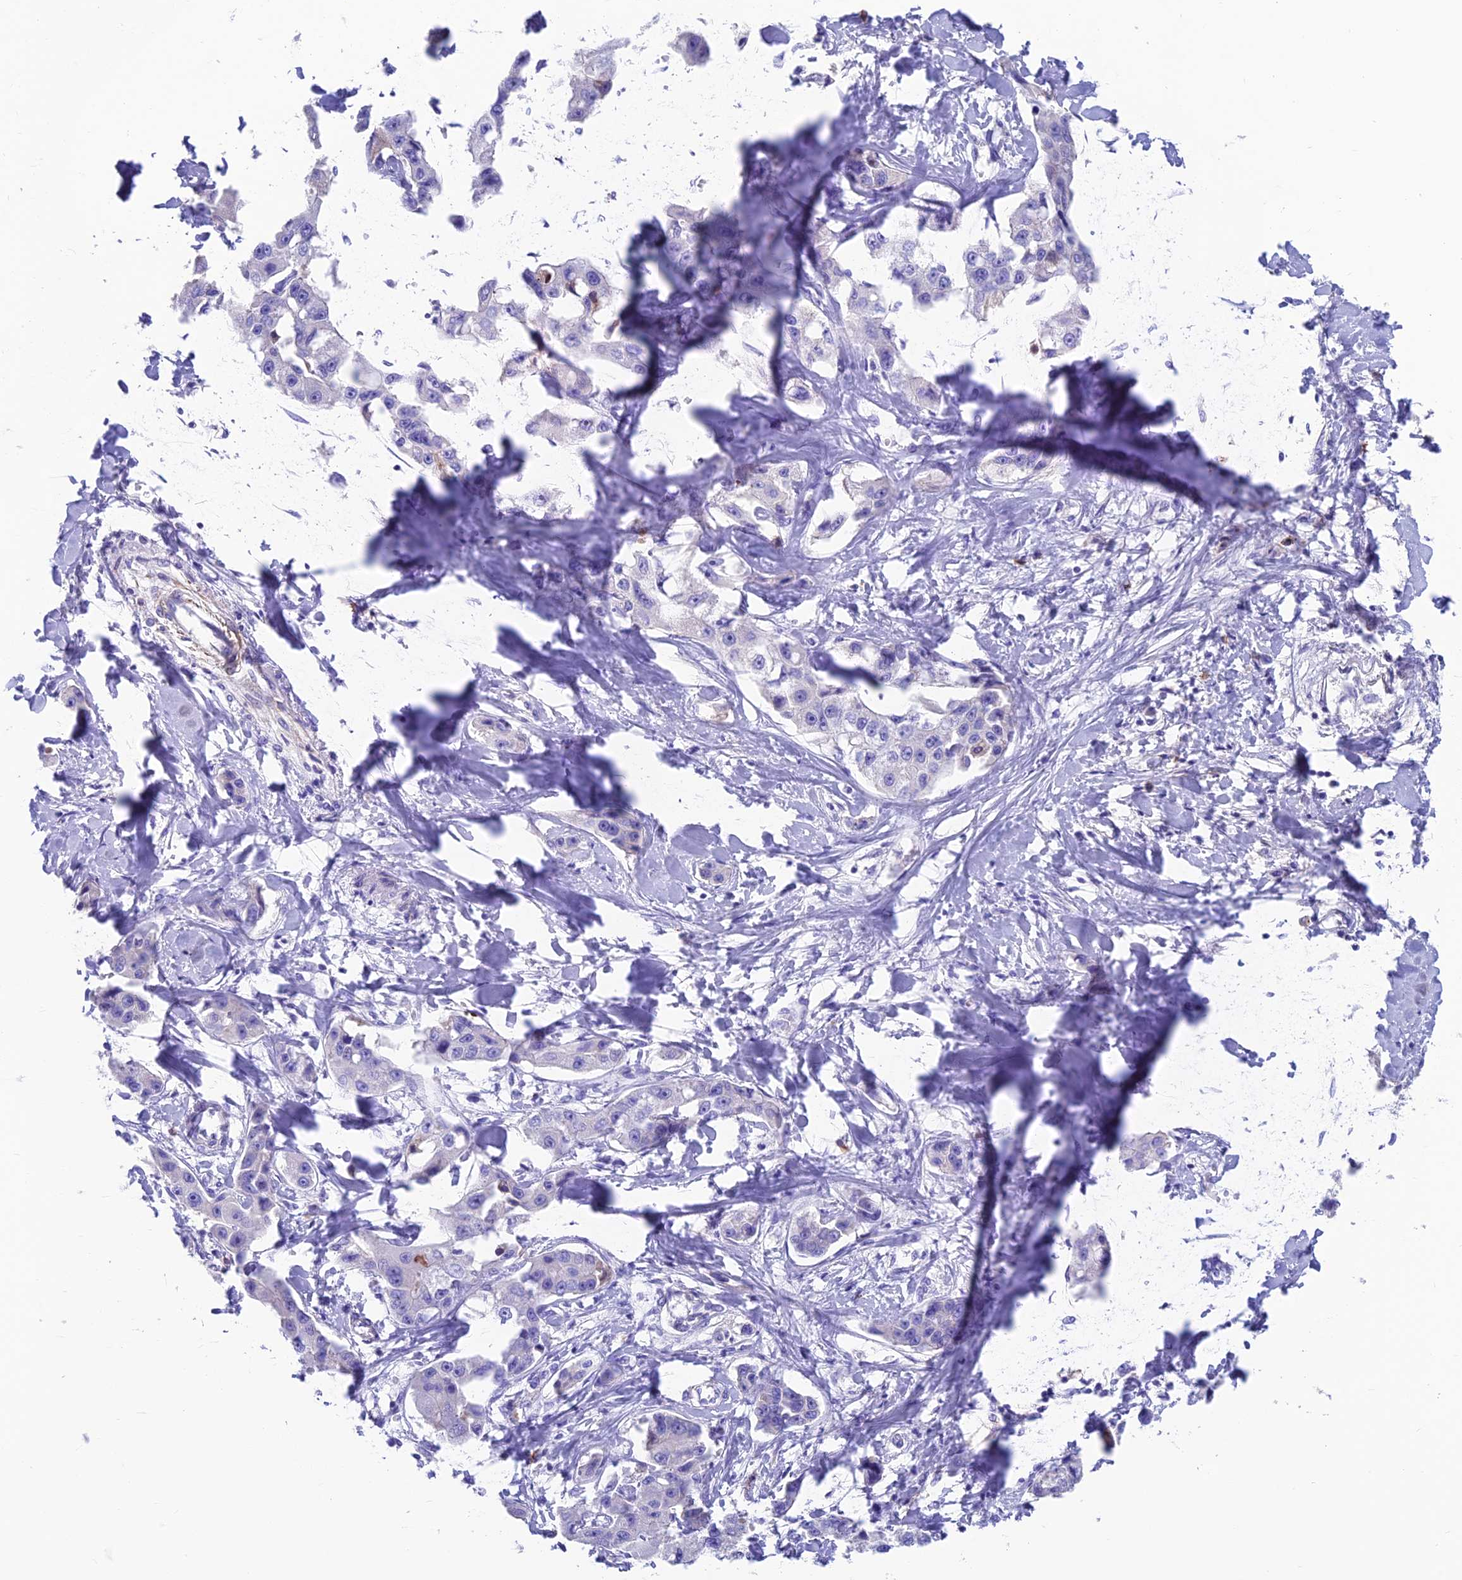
{"staining": {"intensity": "weak", "quantity": "<25%", "location": "cytoplasmic/membranous"}, "tissue": "liver cancer", "cell_type": "Tumor cells", "image_type": "cancer", "snomed": [{"axis": "morphology", "description": "Cholangiocarcinoma"}, {"axis": "topography", "description": "Liver"}], "caption": "Tumor cells are negative for brown protein staining in cholangiocarcinoma (liver).", "gene": "GNG11", "patient": {"sex": "male", "age": 59}}